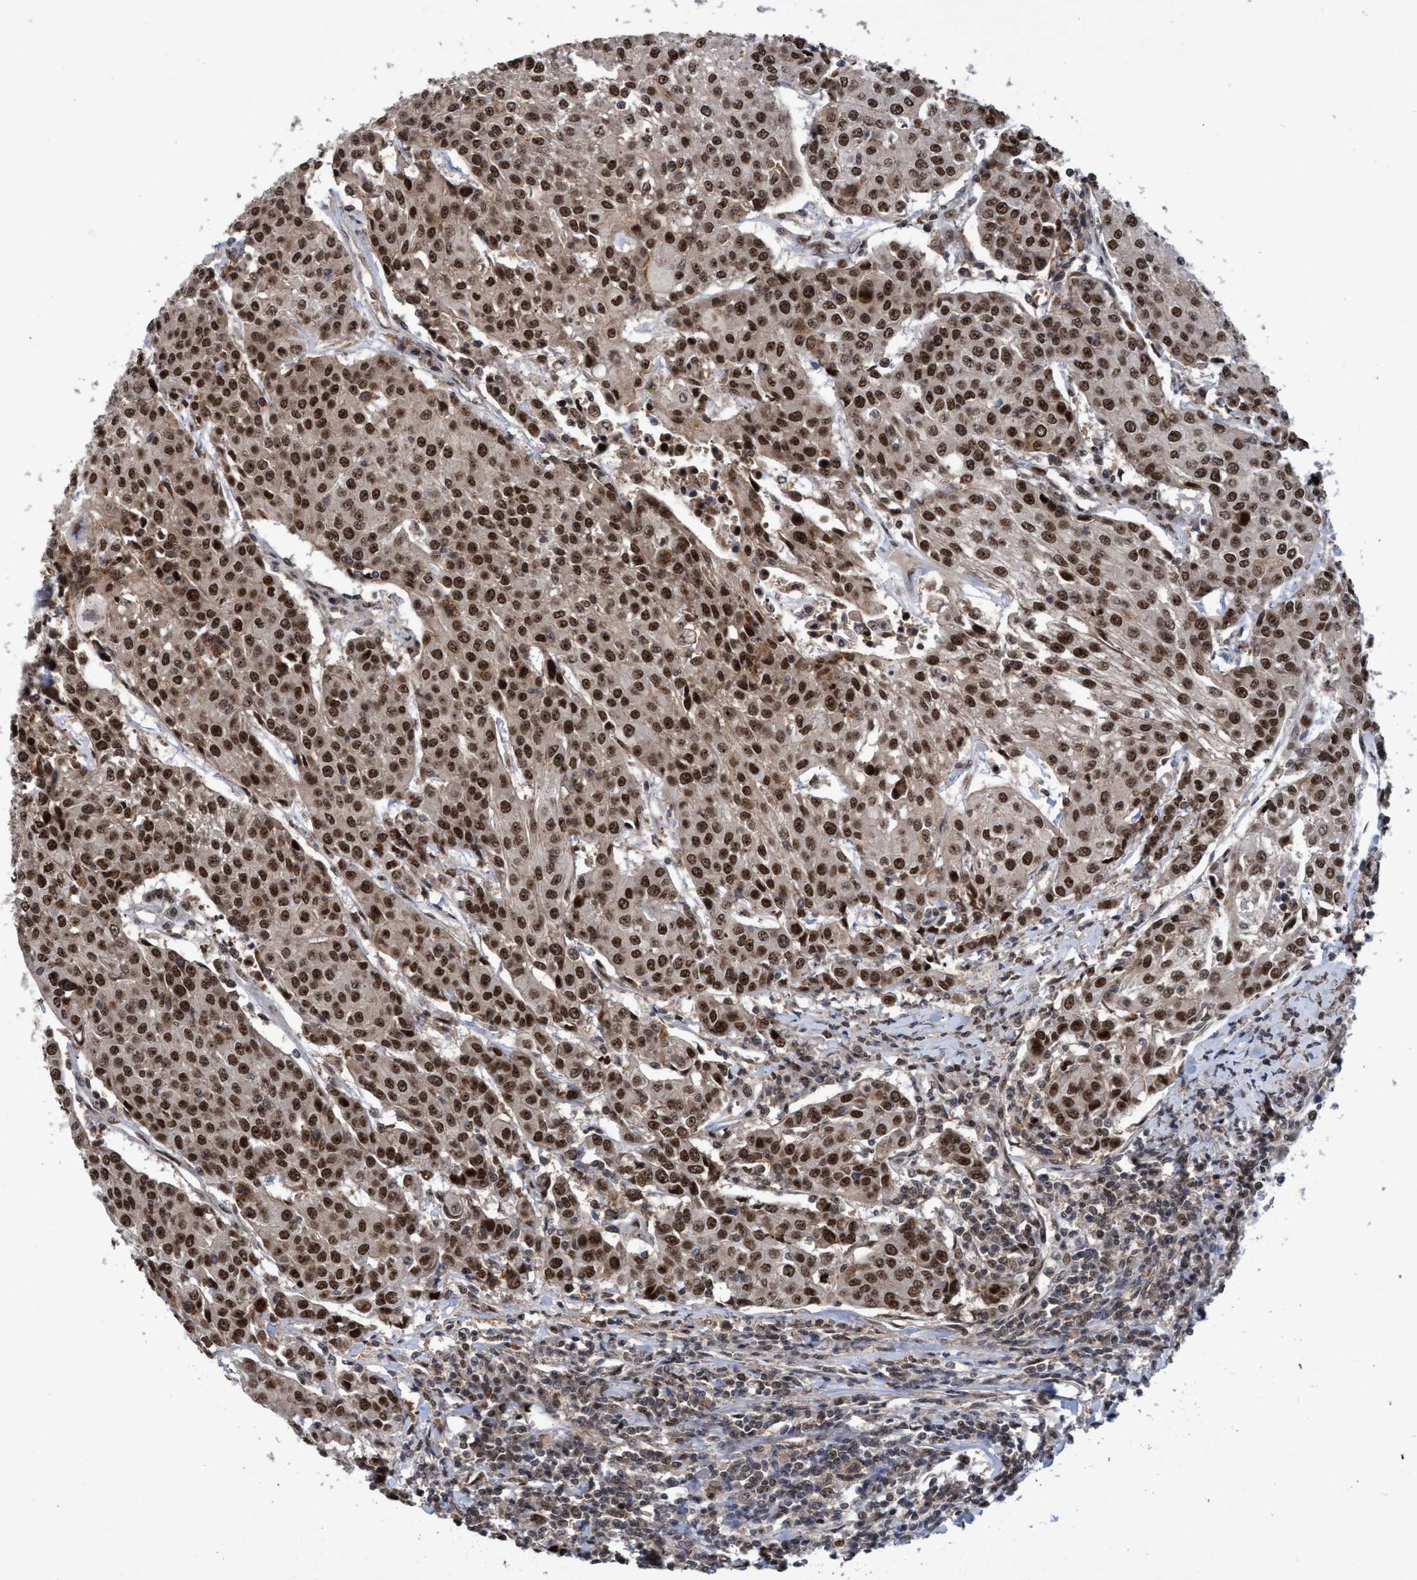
{"staining": {"intensity": "strong", "quantity": ">75%", "location": "nuclear"}, "tissue": "urothelial cancer", "cell_type": "Tumor cells", "image_type": "cancer", "snomed": [{"axis": "morphology", "description": "Urothelial carcinoma, High grade"}, {"axis": "topography", "description": "Urinary bladder"}], "caption": "IHC (DAB) staining of high-grade urothelial carcinoma shows strong nuclear protein expression in approximately >75% of tumor cells.", "gene": "GTF2F1", "patient": {"sex": "female", "age": 85}}